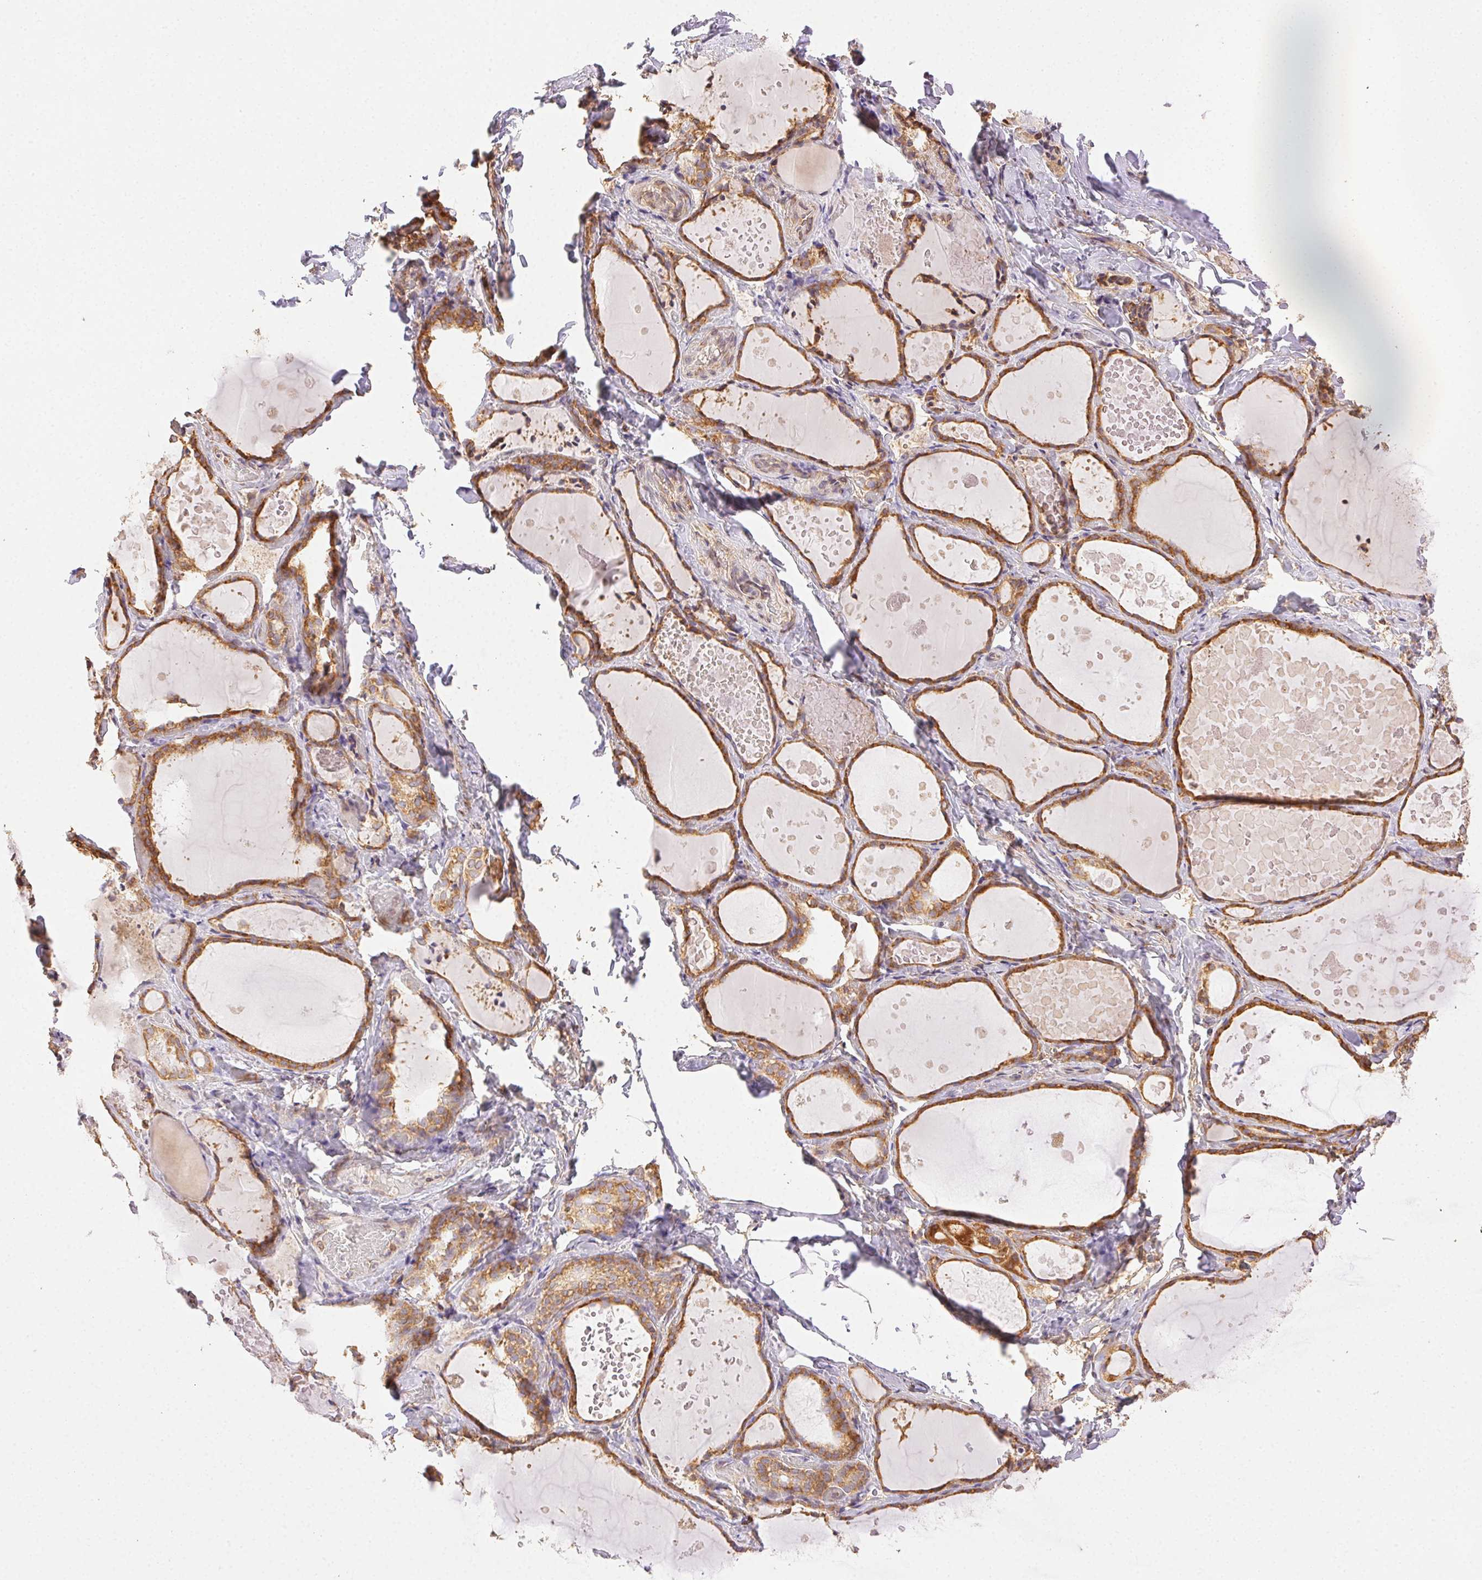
{"staining": {"intensity": "moderate", "quantity": ">75%", "location": "cytoplasmic/membranous"}, "tissue": "thyroid gland", "cell_type": "Glandular cells", "image_type": "normal", "snomed": [{"axis": "morphology", "description": "Normal tissue, NOS"}, {"axis": "topography", "description": "Thyroid gland"}], "caption": "DAB (3,3'-diaminobenzidine) immunohistochemical staining of unremarkable human thyroid gland reveals moderate cytoplasmic/membranous protein expression in approximately >75% of glandular cells. (Brightfield microscopy of DAB IHC at high magnification).", "gene": "ENTREP1", "patient": {"sex": "female", "age": 56}}